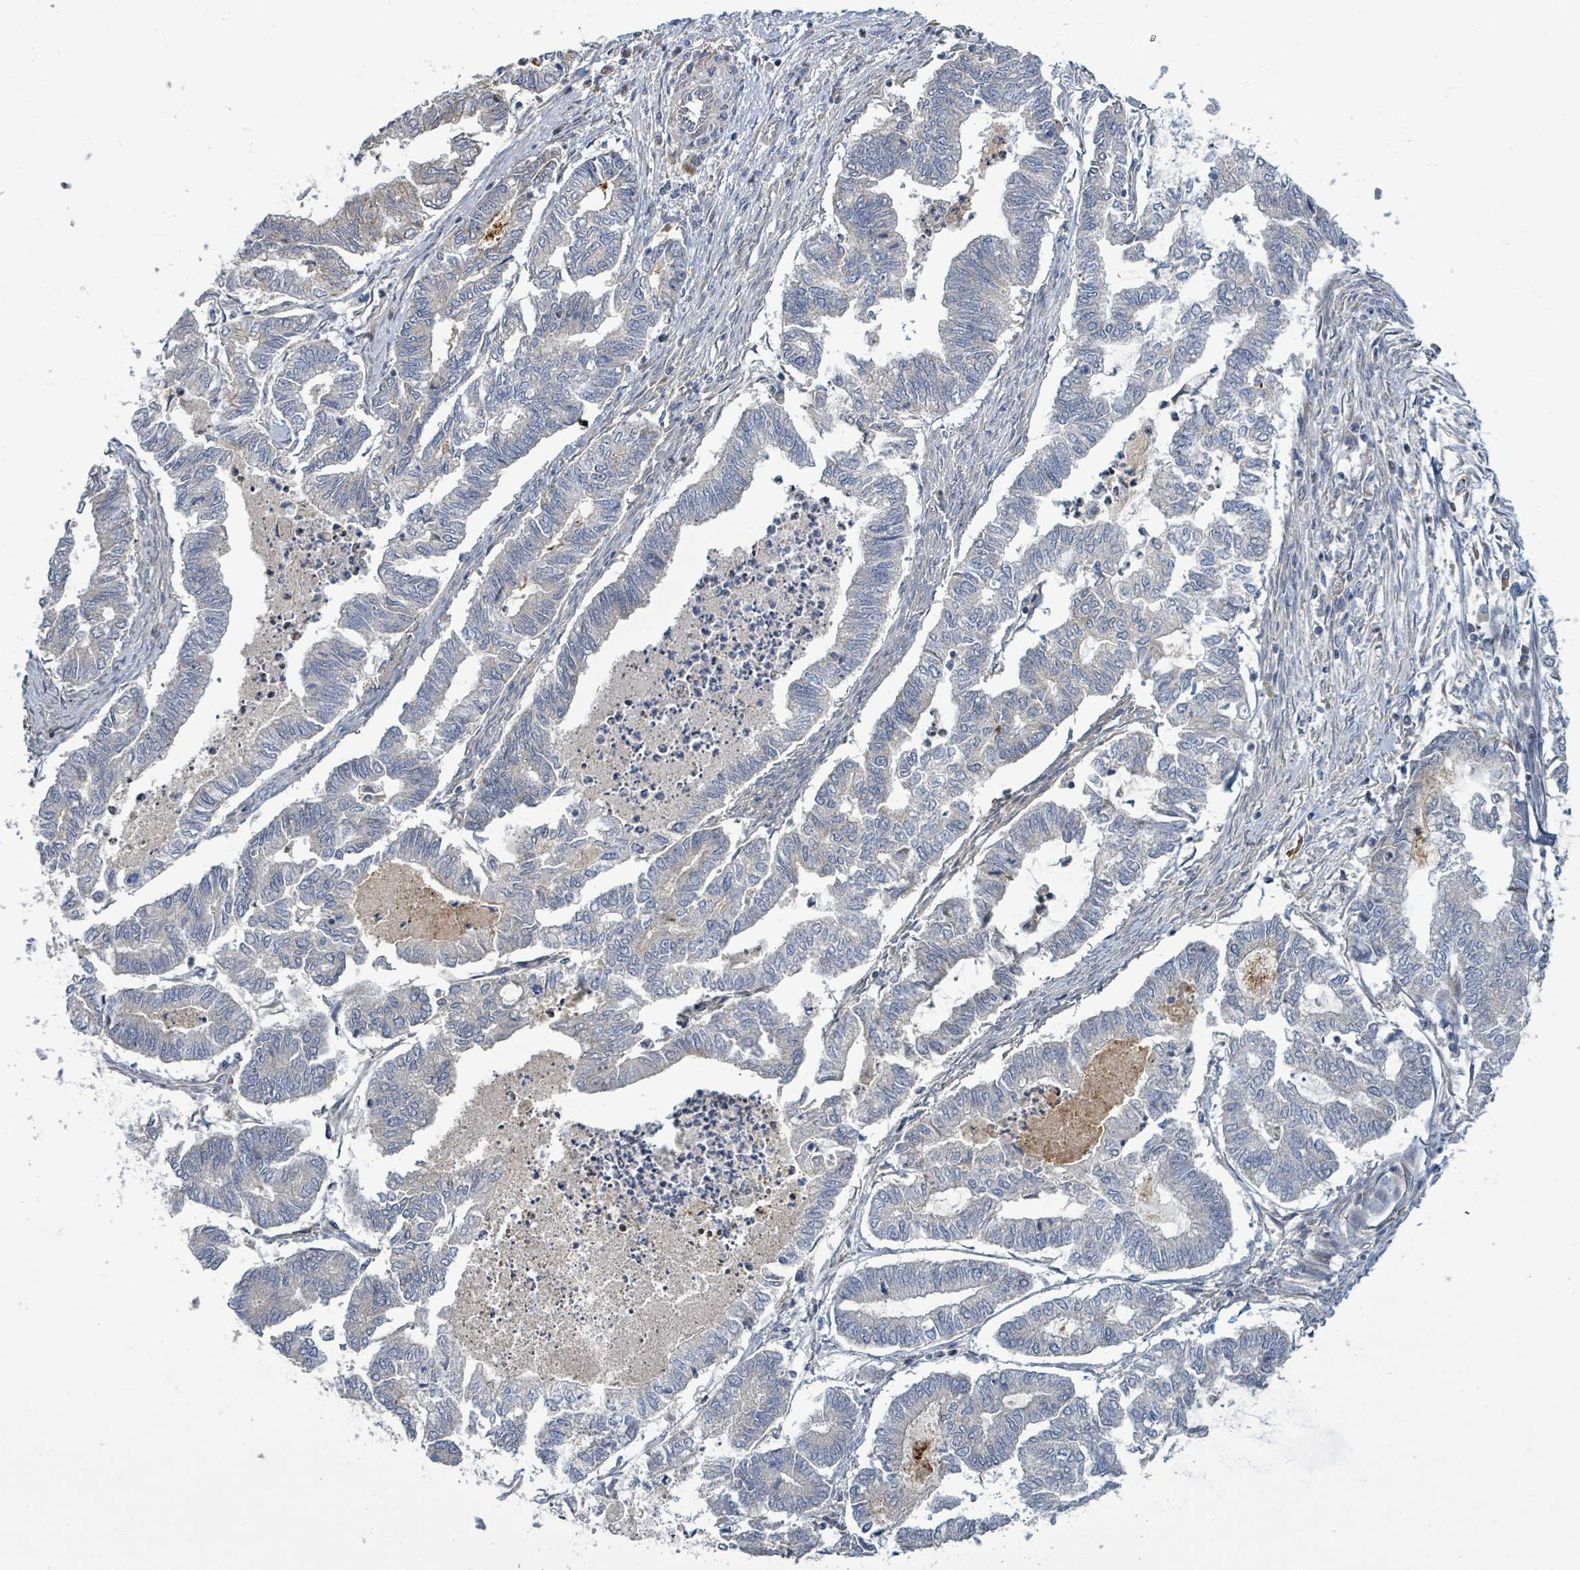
{"staining": {"intensity": "negative", "quantity": "none", "location": "none"}, "tissue": "endometrial cancer", "cell_type": "Tumor cells", "image_type": "cancer", "snomed": [{"axis": "morphology", "description": "Adenocarcinoma, NOS"}, {"axis": "topography", "description": "Endometrium"}], "caption": "Endometrial adenocarcinoma was stained to show a protein in brown. There is no significant positivity in tumor cells.", "gene": "CFAP210", "patient": {"sex": "female", "age": 79}}